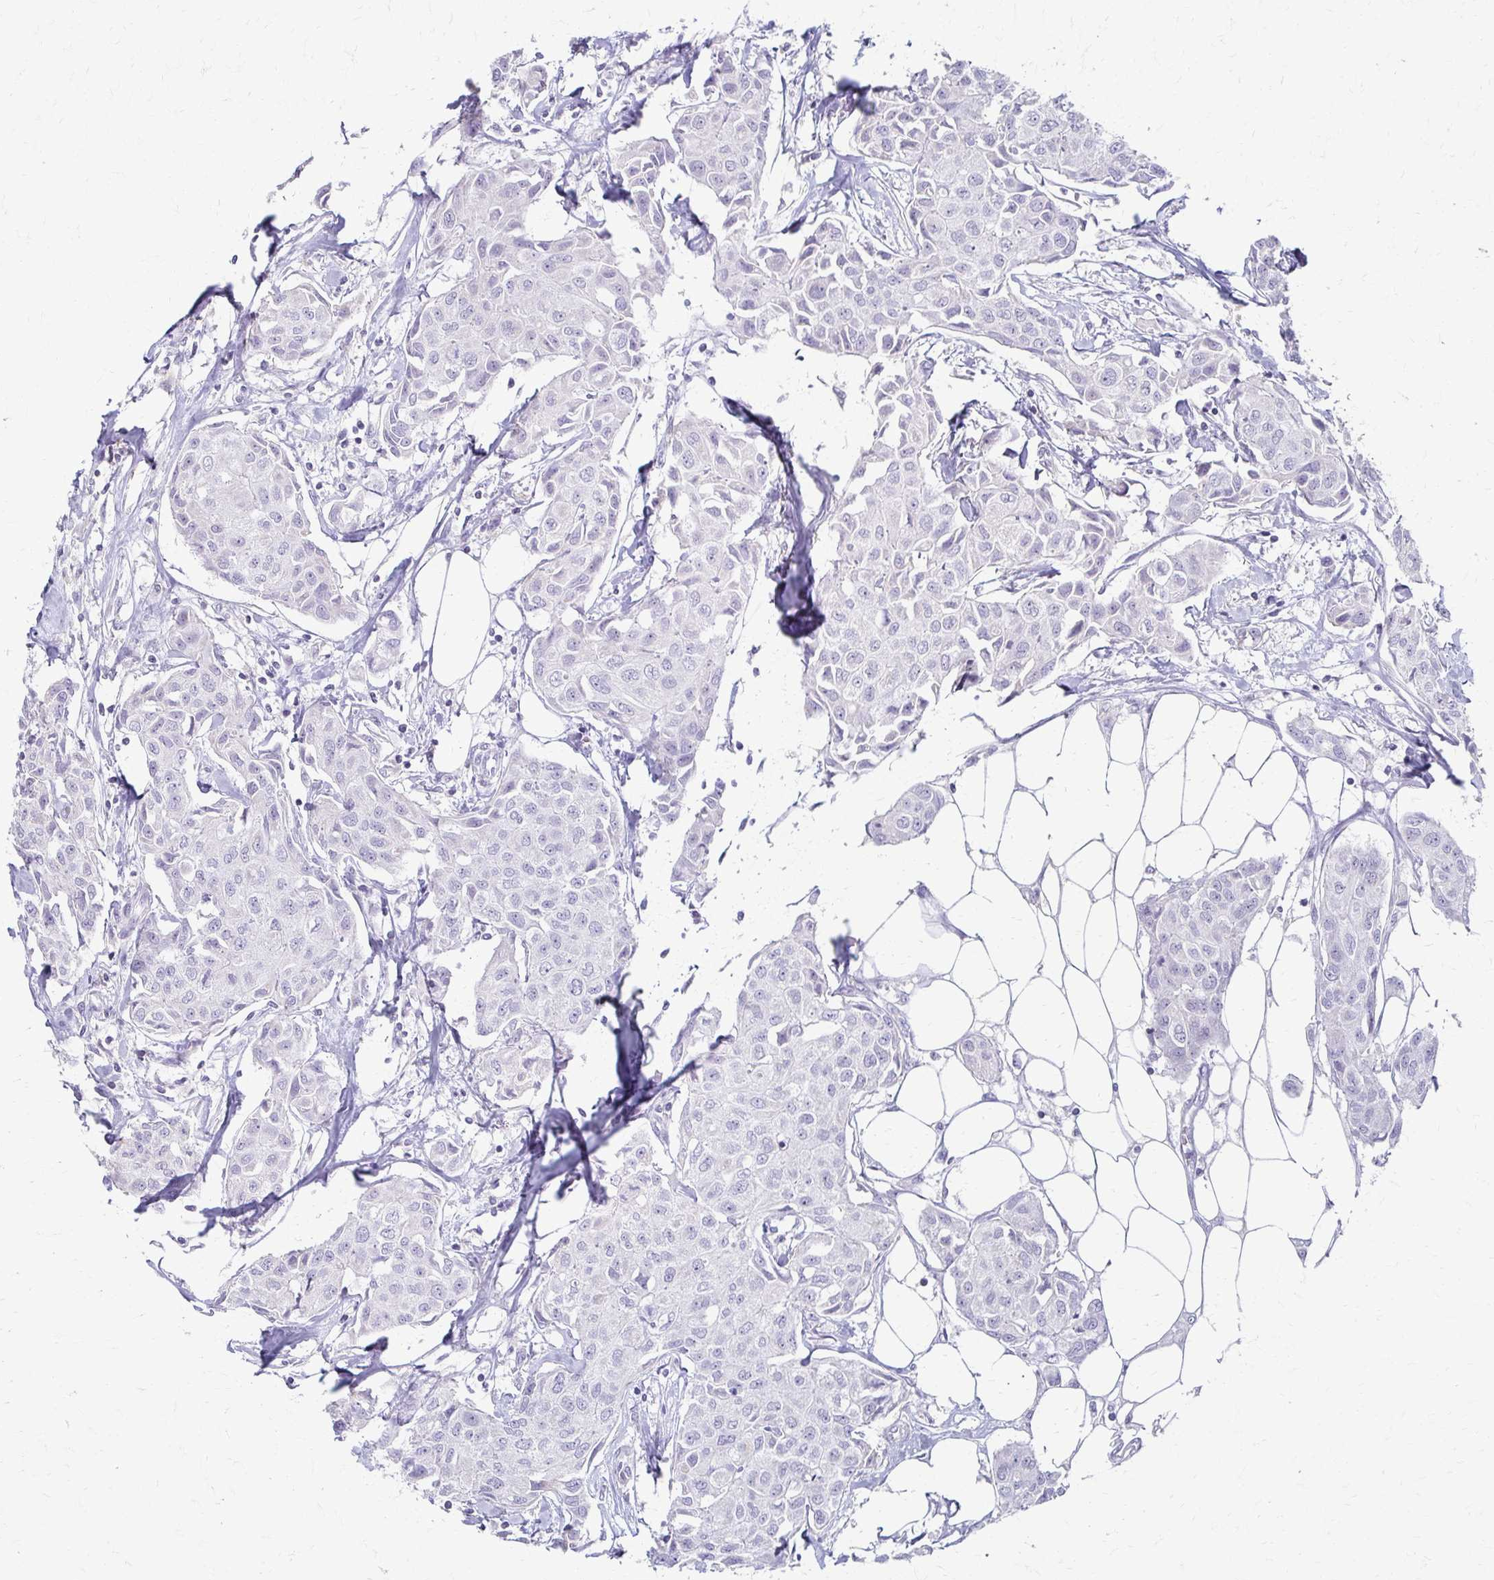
{"staining": {"intensity": "negative", "quantity": "none", "location": "none"}, "tissue": "breast cancer", "cell_type": "Tumor cells", "image_type": "cancer", "snomed": [{"axis": "morphology", "description": "Duct carcinoma"}, {"axis": "topography", "description": "Breast"}, {"axis": "topography", "description": "Lymph node"}], "caption": "Photomicrograph shows no significant protein staining in tumor cells of breast cancer. (Immunohistochemistry, brightfield microscopy, high magnification).", "gene": "FCGR2B", "patient": {"sex": "female", "age": 80}}